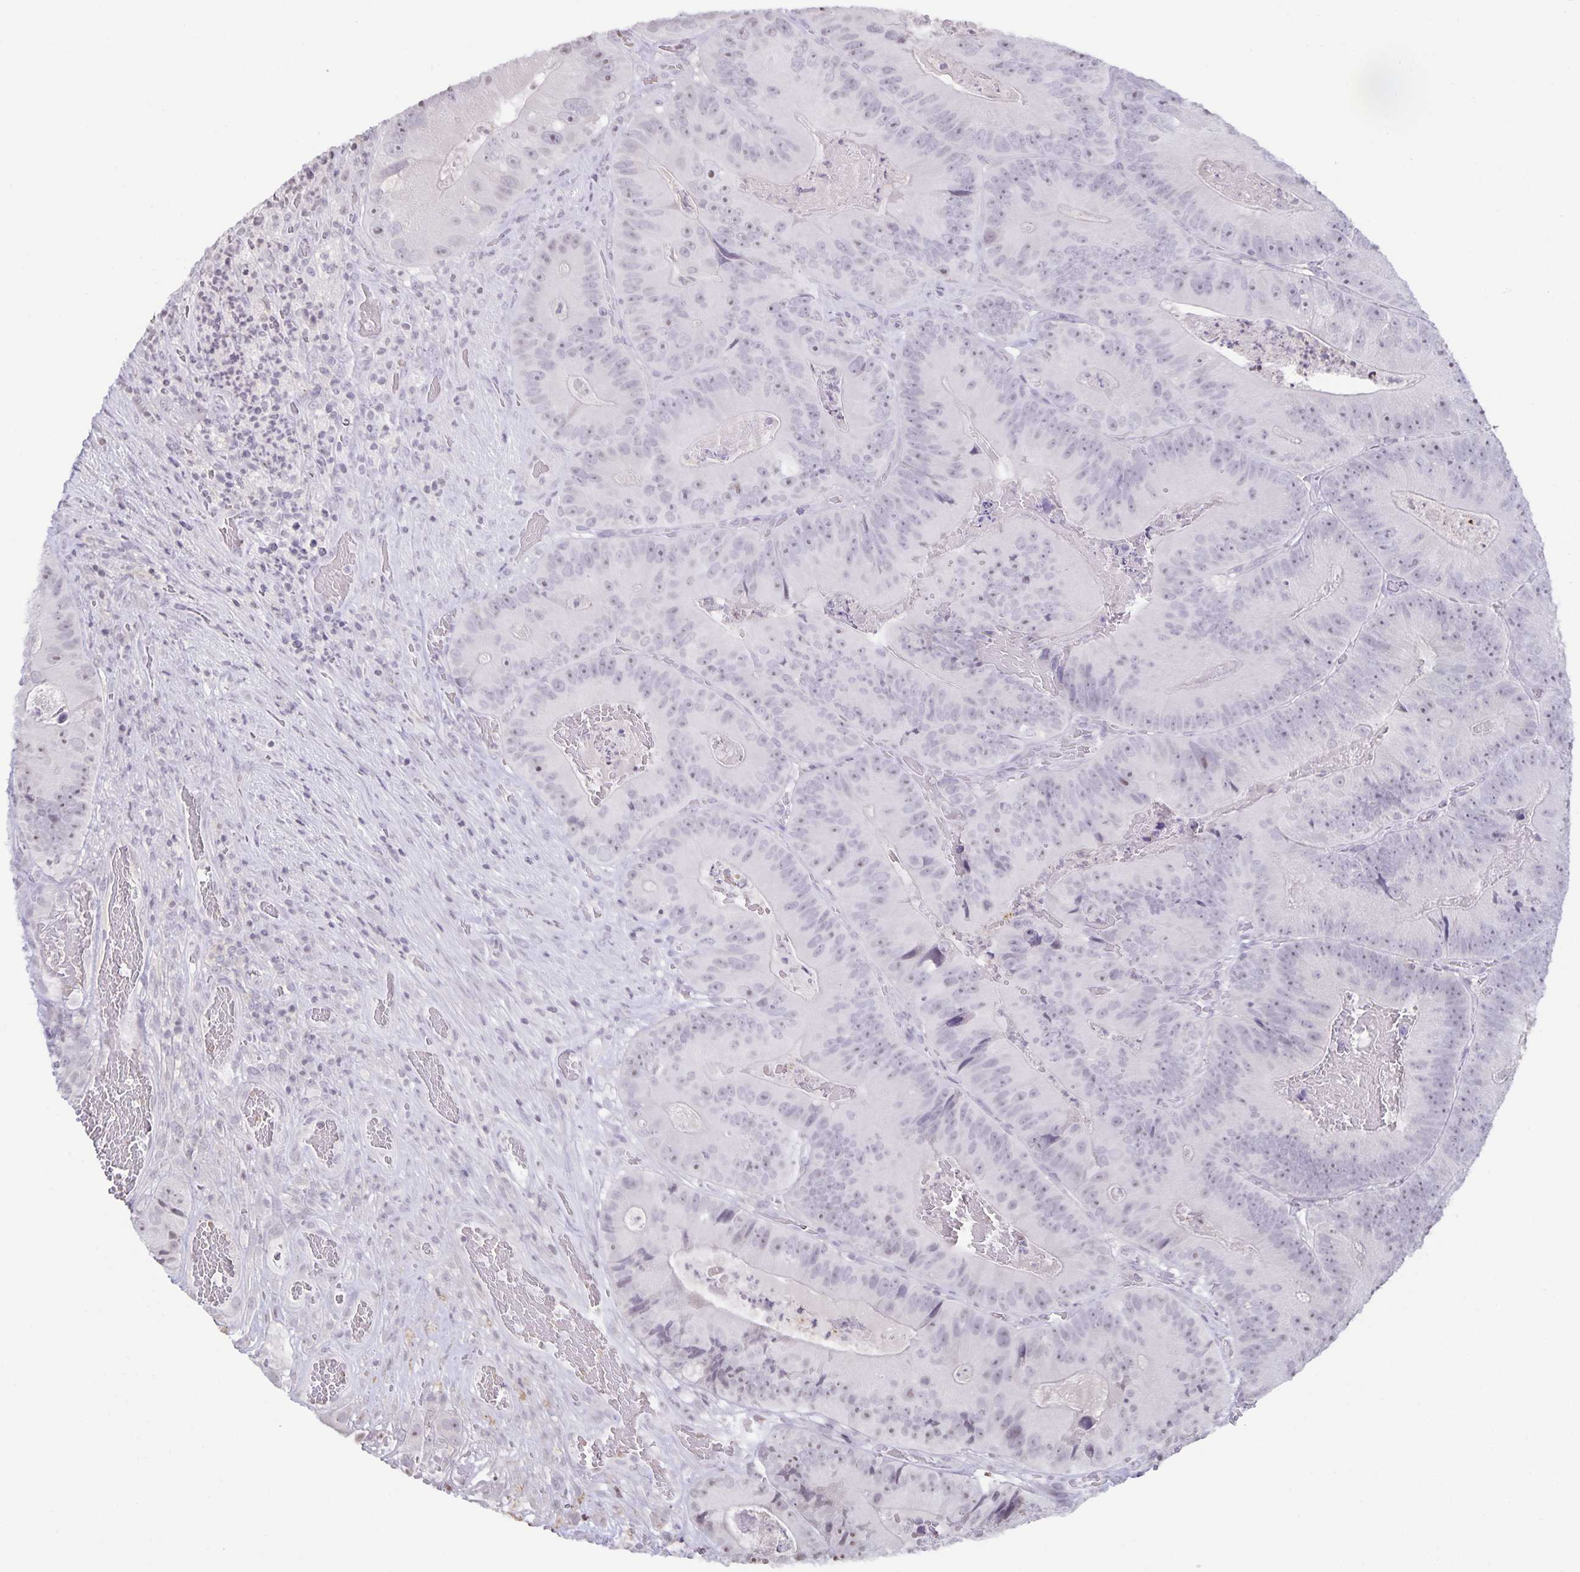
{"staining": {"intensity": "negative", "quantity": "none", "location": "none"}, "tissue": "colorectal cancer", "cell_type": "Tumor cells", "image_type": "cancer", "snomed": [{"axis": "morphology", "description": "Adenocarcinoma, NOS"}, {"axis": "topography", "description": "Colon"}], "caption": "High magnification brightfield microscopy of colorectal adenocarcinoma stained with DAB (brown) and counterstained with hematoxylin (blue): tumor cells show no significant expression.", "gene": "AQP4", "patient": {"sex": "female", "age": 86}}